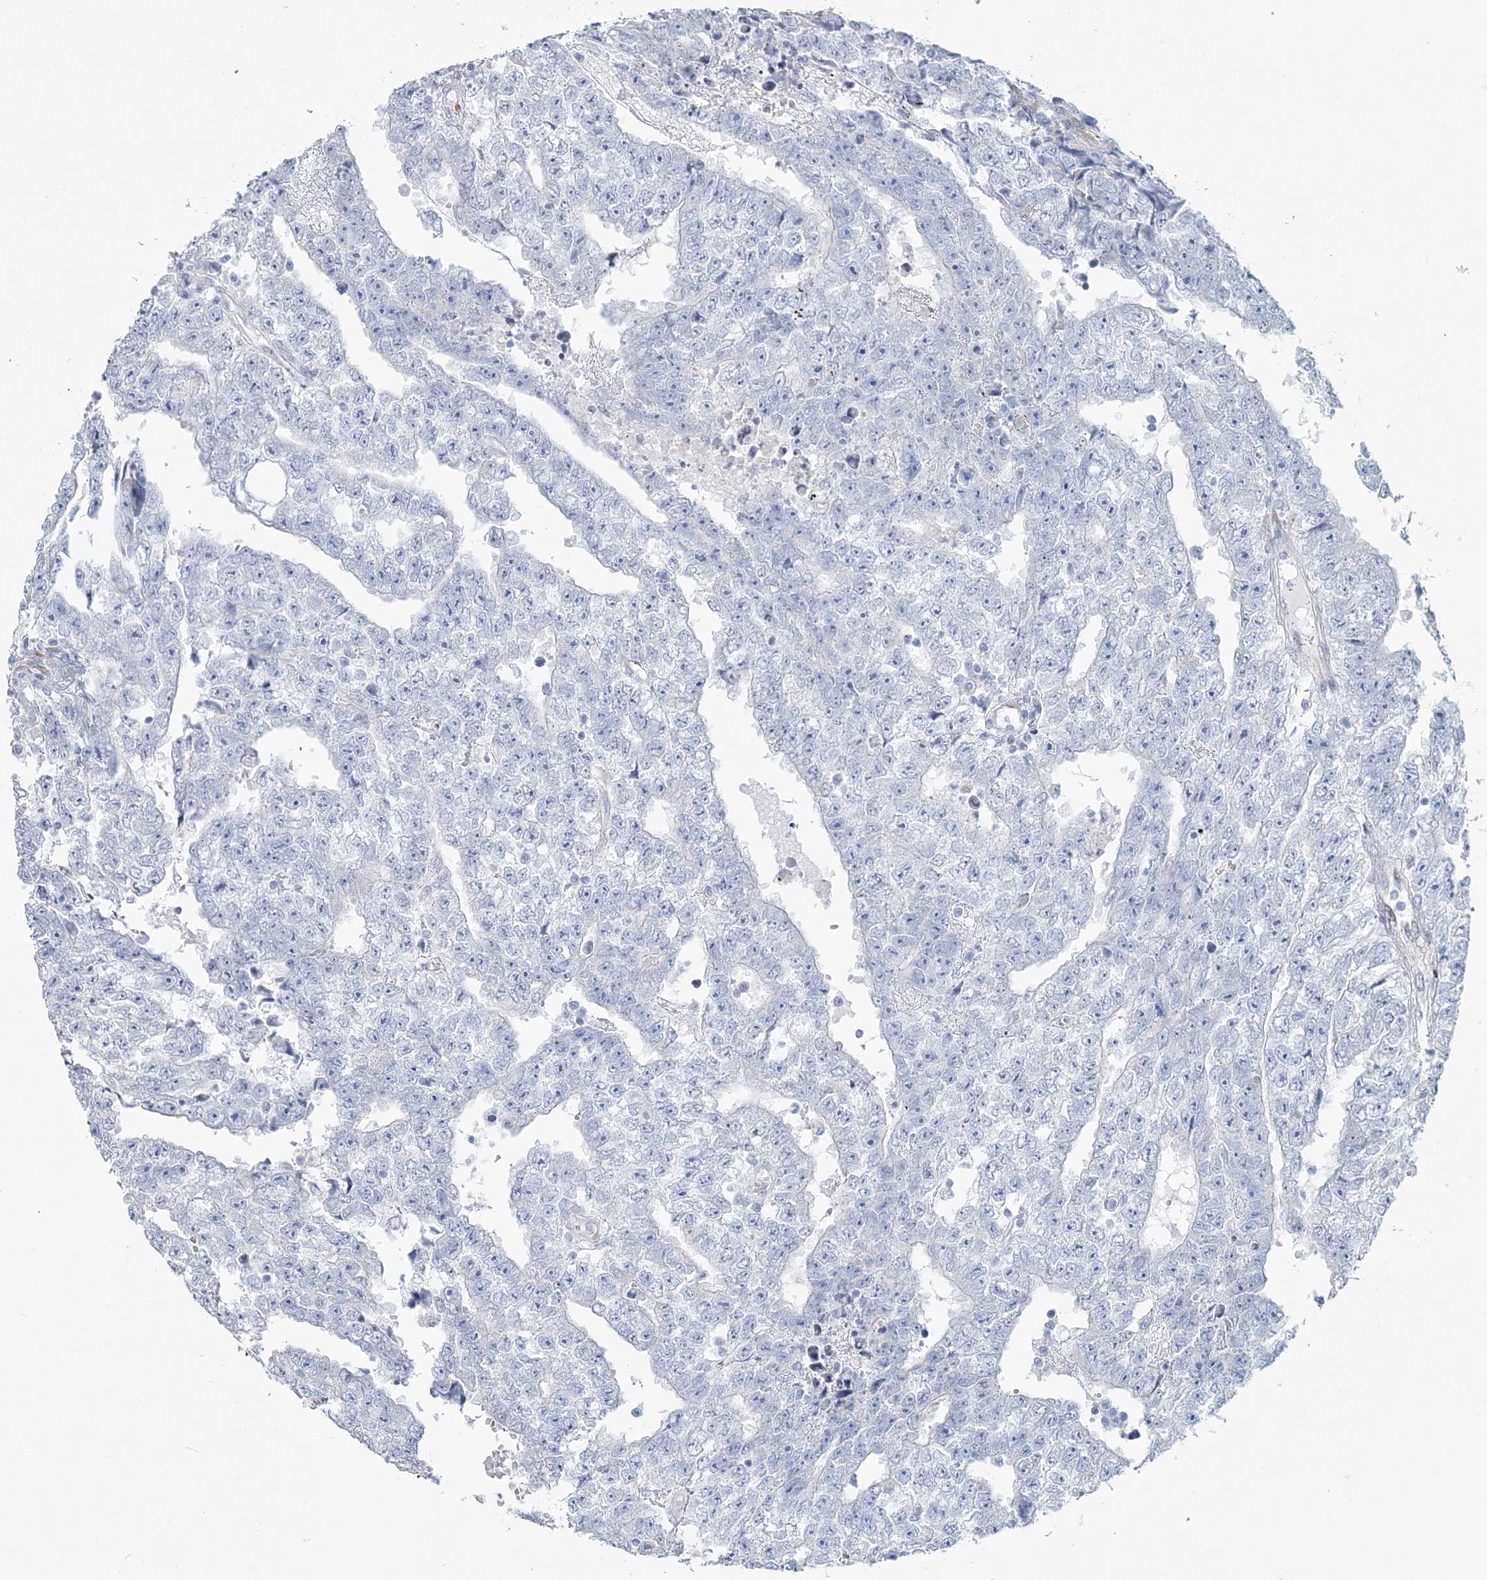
{"staining": {"intensity": "negative", "quantity": "none", "location": "none"}, "tissue": "testis cancer", "cell_type": "Tumor cells", "image_type": "cancer", "snomed": [{"axis": "morphology", "description": "Carcinoma, Embryonal, NOS"}, {"axis": "topography", "description": "Testis"}], "caption": "An immunohistochemistry (IHC) image of testis cancer (embryonal carcinoma) is shown. There is no staining in tumor cells of testis cancer (embryonal carcinoma).", "gene": "CMBL", "patient": {"sex": "male", "age": 25}}